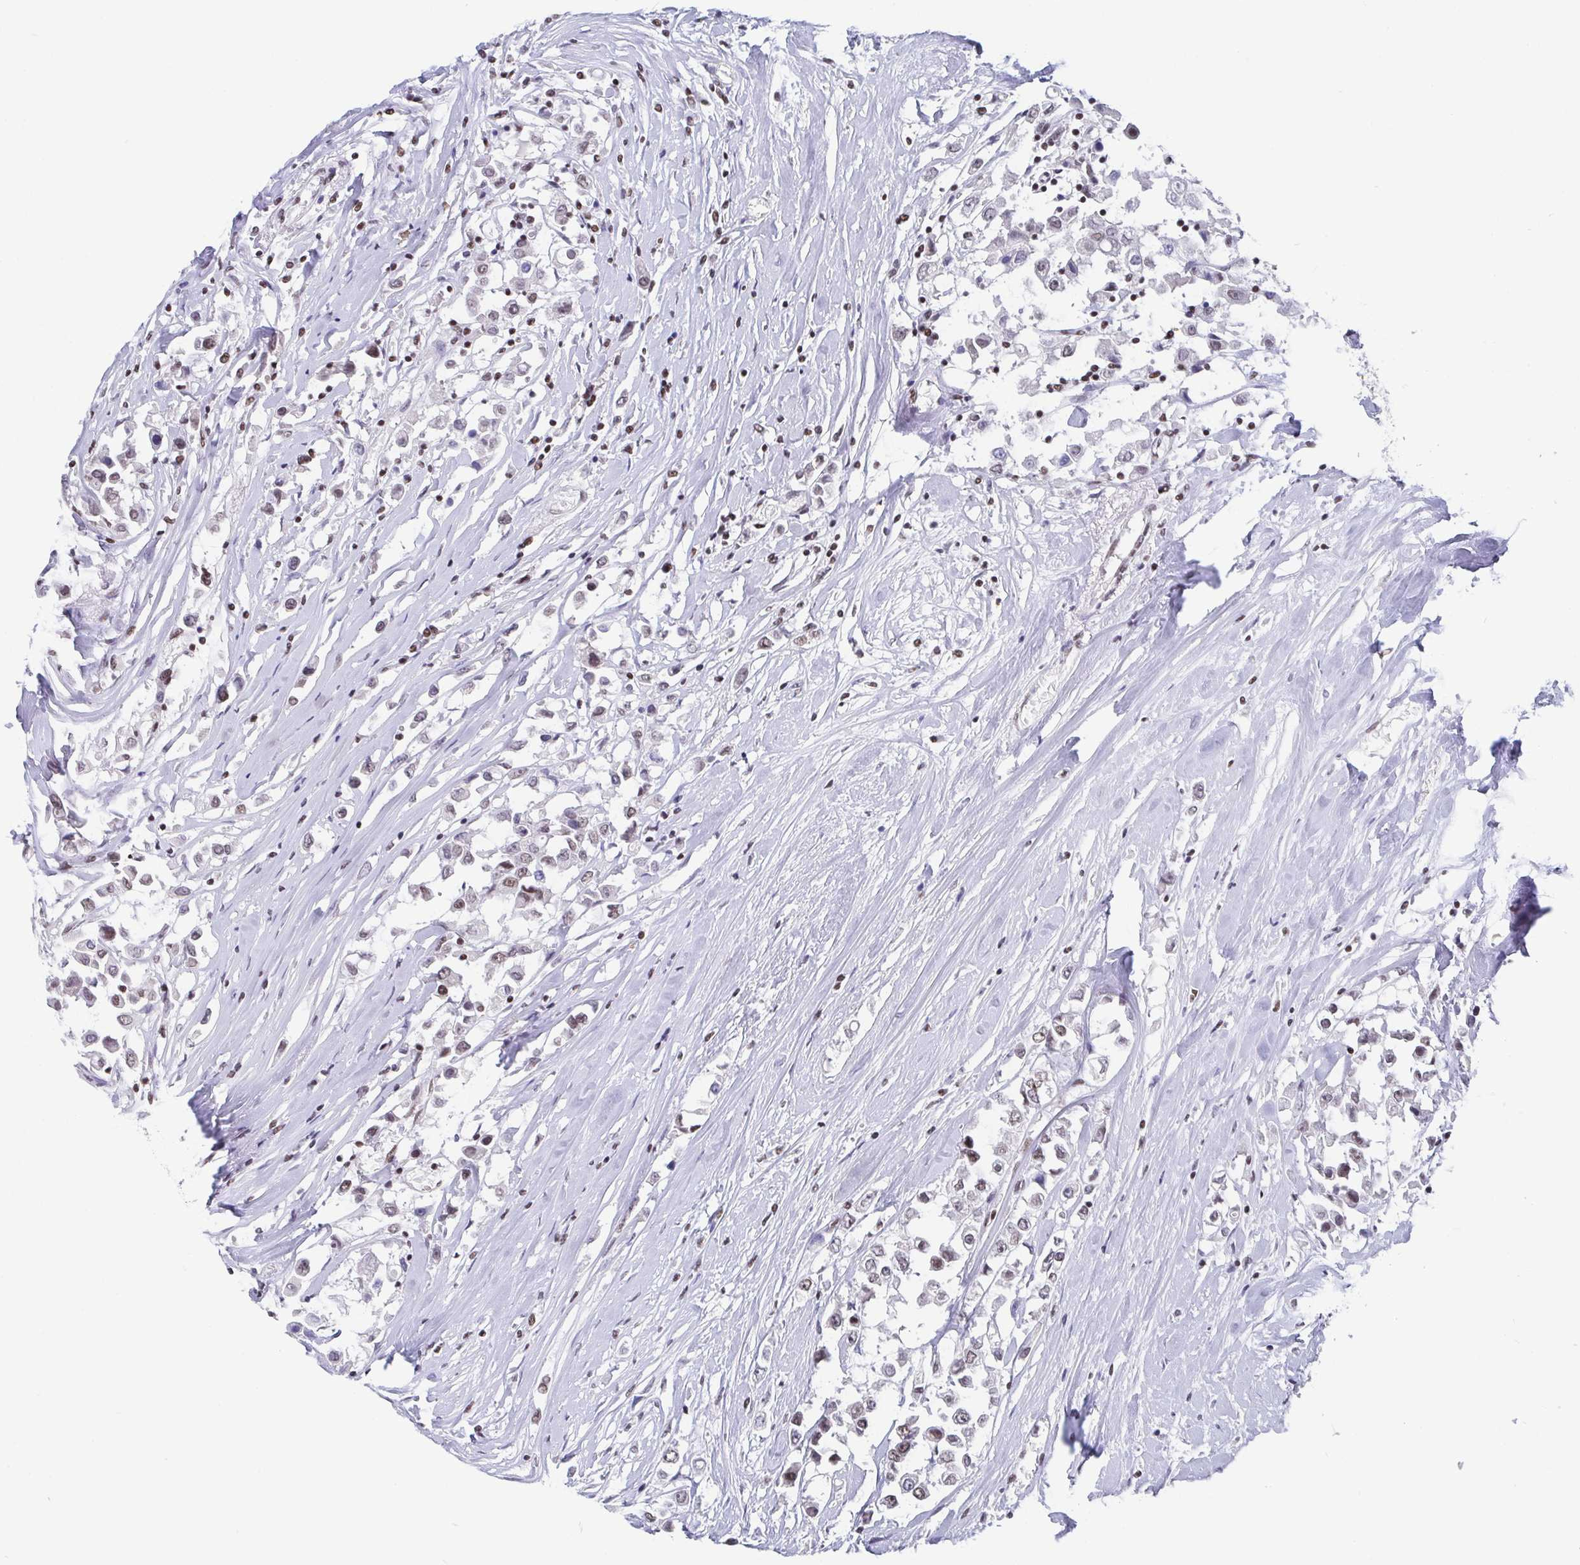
{"staining": {"intensity": "weak", "quantity": "25%-75%", "location": "nuclear"}, "tissue": "breast cancer", "cell_type": "Tumor cells", "image_type": "cancer", "snomed": [{"axis": "morphology", "description": "Duct carcinoma"}, {"axis": "topography", "description": "Breast"}], "caption": "Breast cancer (invasive ductal carcinoma) tissue displays weak nuclear positivity in approximately 25%-75% of tumor cells (DAB = brown stain, brightfield microscopy at high magnification).", "gene": "CTCF", "patient": {"sex": "female", "age": 61}}